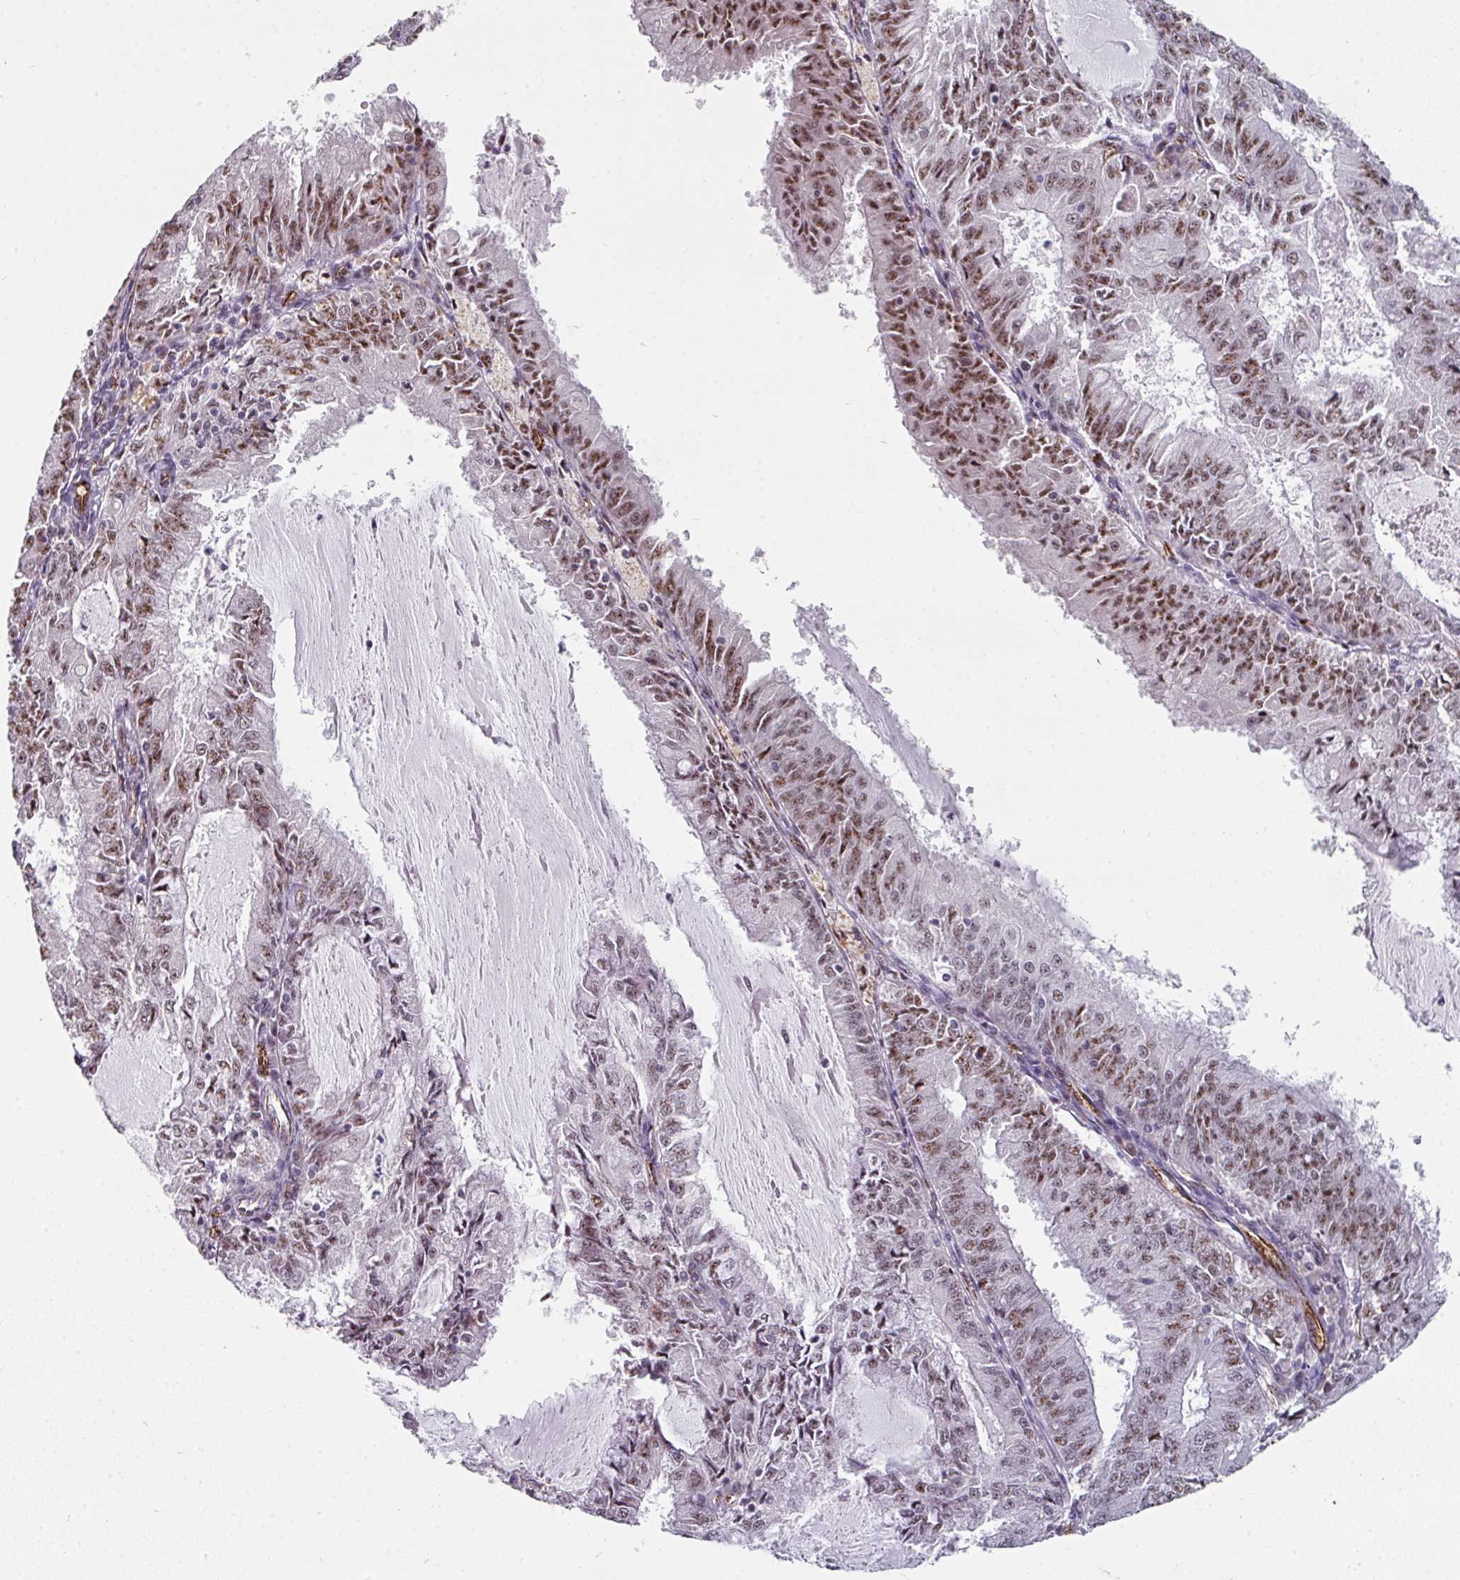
{"staining": {"intensity": "moderate", "quantity": "25%-75%", "location": "nuclear"}, "tissue": "endometrial cancer", "cell_type": "Tumor cells", "image_type": "cancer", "snomed": [{"axis": "morphology", "description": "Adenocarcinoma, NOS"}, {"axis": "topography", "description": "Endometrium"}], "caption": "A photomicrograph of endometrial cancer (adenocarcinoma) stained for a protein reveals moderate nuclear brown staining in tumor cells. (Brightfield microscopy of DAB IHC at high magnification).", "gene": "SIDT2", "patient": {"sex": "female", "age": 57}}